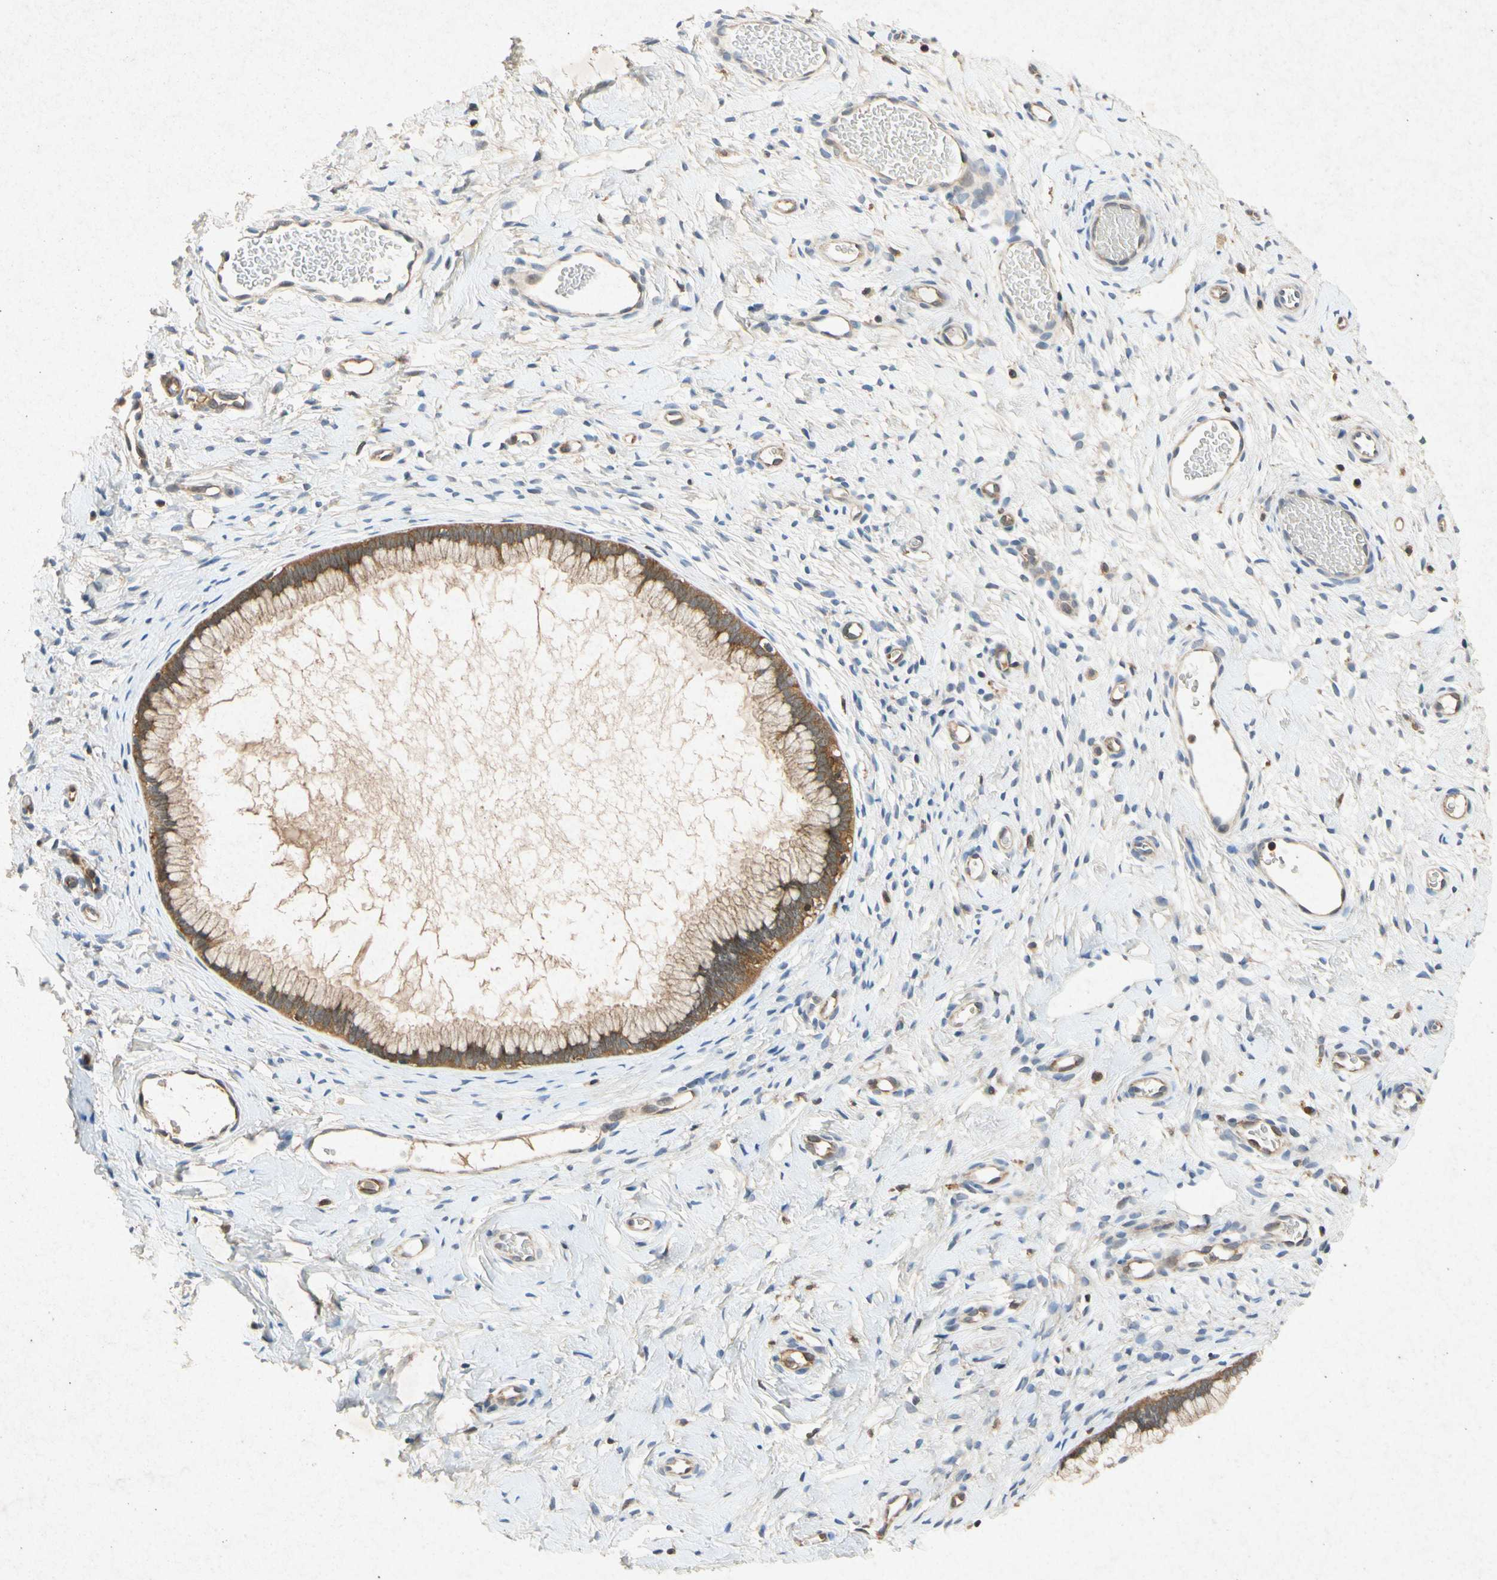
{"staining": {"intensity": "strong", "quantity": "25%-75%", "location": "cytoplasmic/membranous"}, "tissue": "cervix", "cell_type": "Glandular cells", "image_type": "normal", "snomed": [{"axis": "morphology", "description": "Normal tissue, NOS"}, {"axis": "topography", "description": "Cervix"}], "caption": "Cervix stained for a protein exhibits strong cytoplasmic/membranous positivity in glandular cells. The staining is performed using DAB brown chromogen to label protein expression. The nuclei are counter-stained blue using hematoxylin.", "gene": "RPS6KA1", "patient": {"sex": "female", "age": 65}}